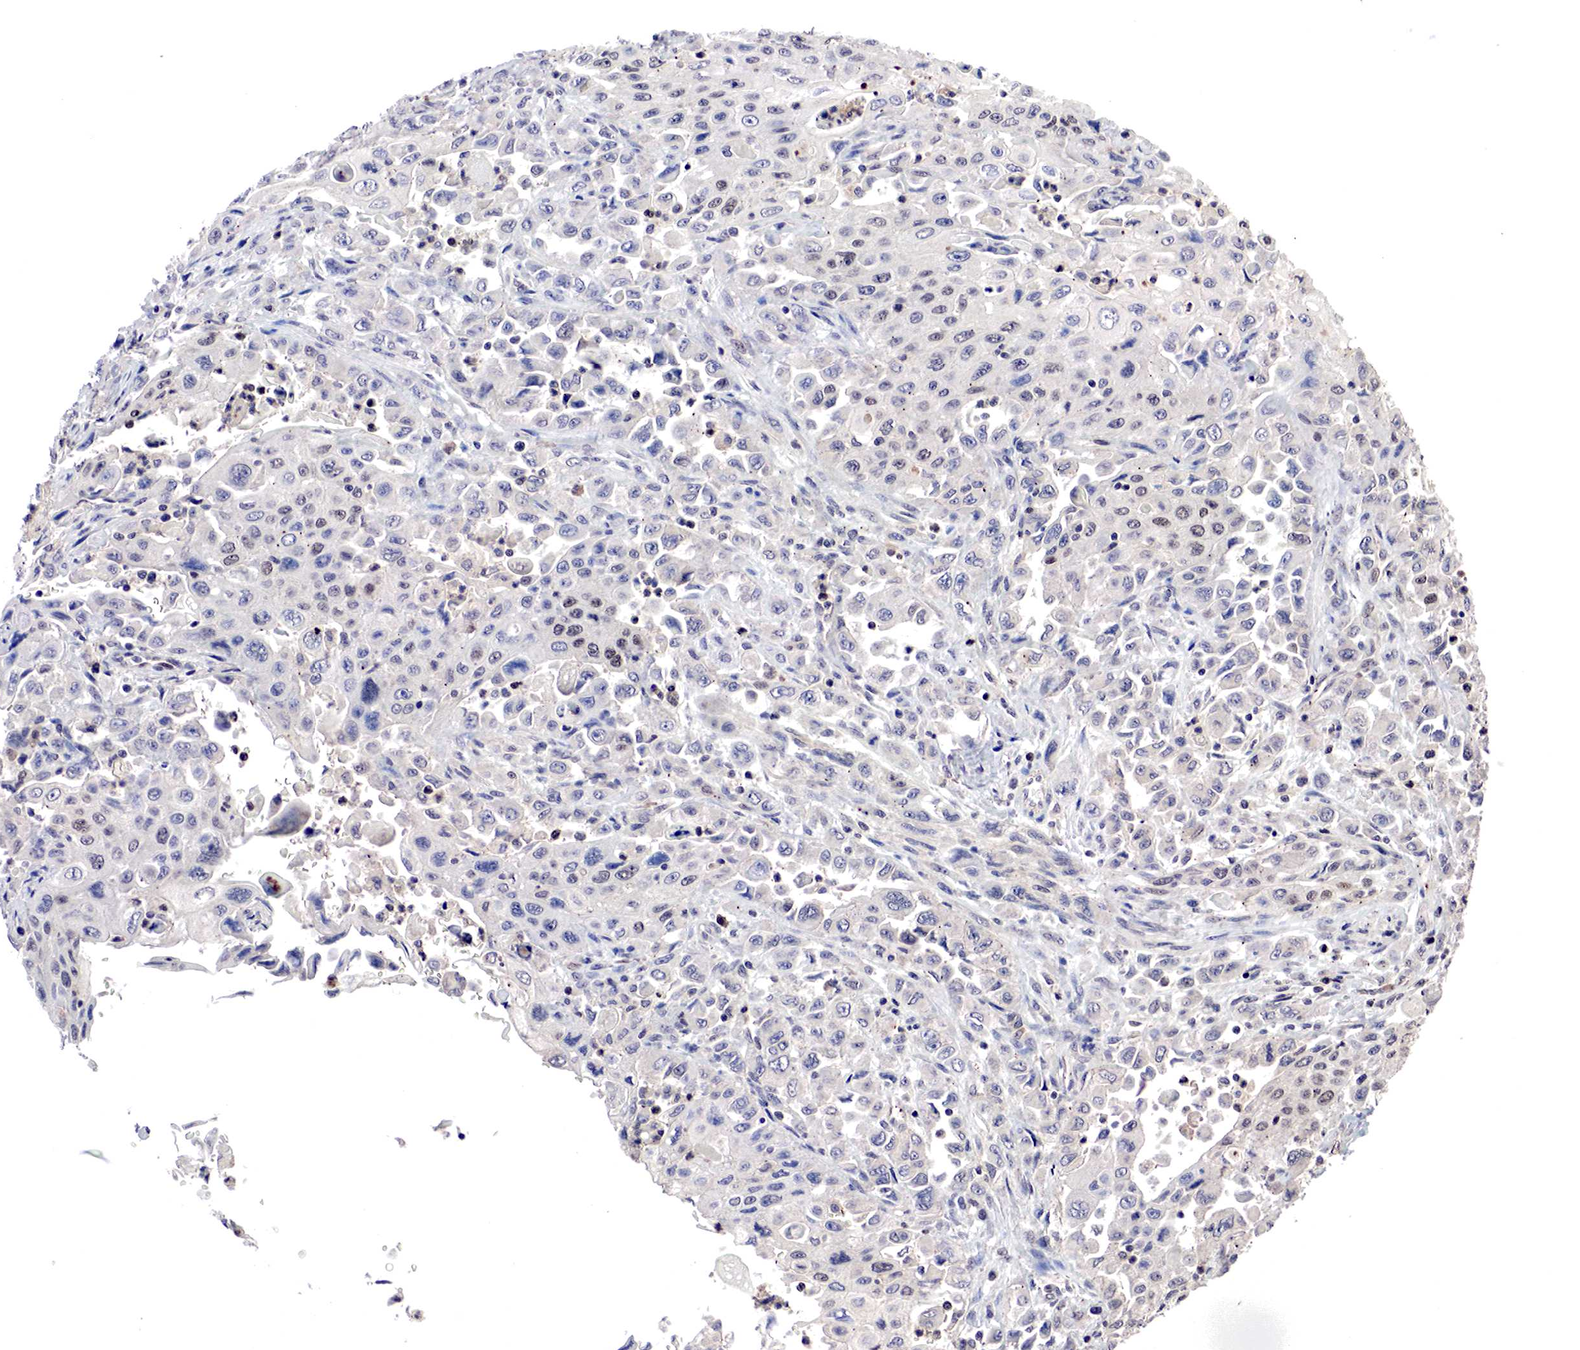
{"staining": {"intensity": "negative", "quantity": "none", "location": "none"}, "tissue": "pancreatic cancer", "cell_type": "Tumor cells", "image_type": "cancer", "snomed": [{"axis": "morphology", "description": "Adenocarcinoma, NOS"}, {"axis": "topography", "description": "Pancreas"}], "caption": "This is an immunohistochemistry histopathology image of pancreatic adenocarcinoma. There is no staining in tumor cells.", "gene": "DACH2", "patient": {"sex": "male", "age": 70}}